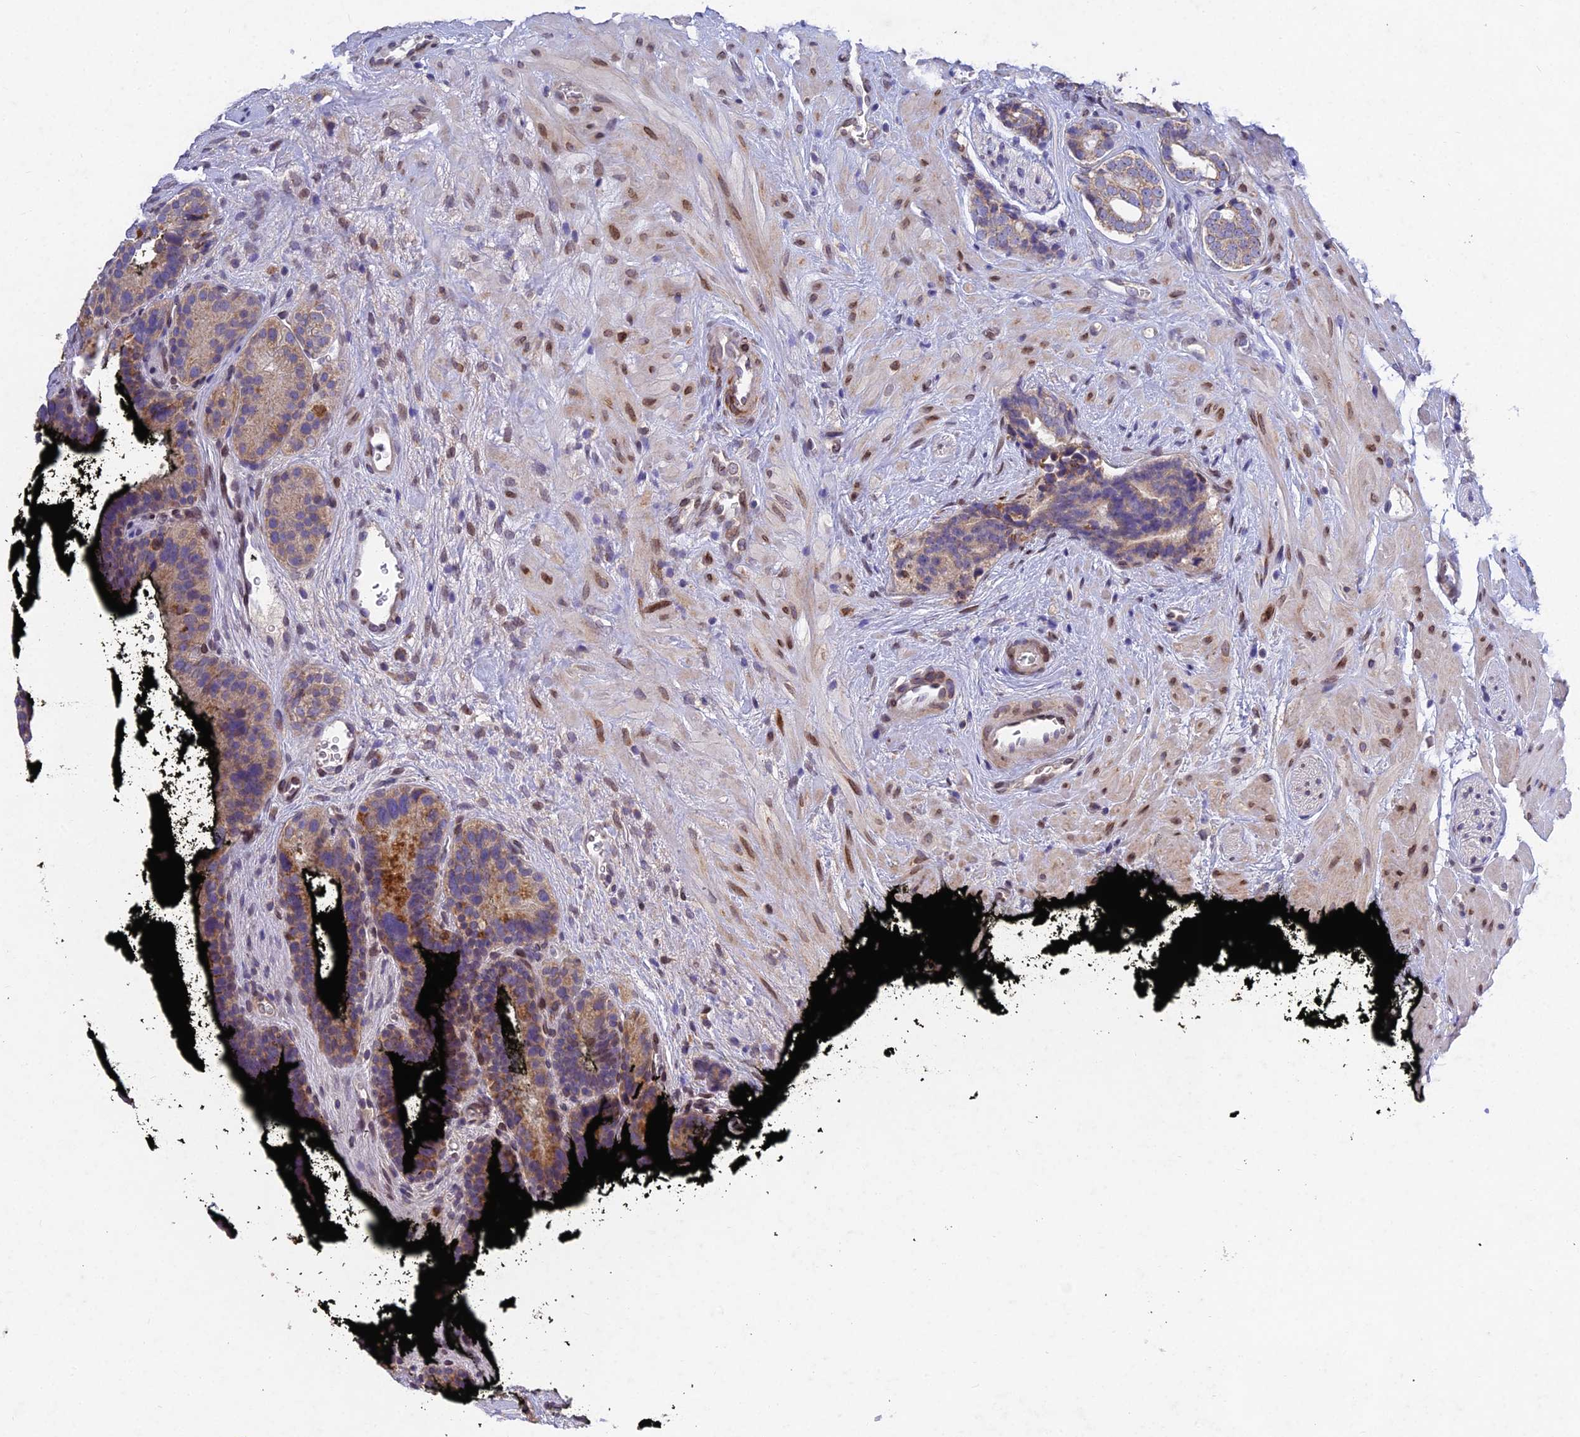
{"staining": {"intensity": "weak", "quantity": ">75%", "location": "cytoplasmic/membranous"}, "tissue": "prostate cancer", "cell_type": "Tumor cells", "image_type": "cancer", "snomed": [{"axis": "morphology", "description": "Adenocarcinoma, High grade"}, {"axis": "topography", "description": "Prostate"}], "caption": "A histopathology image of human adenocarcinoma (high-grade) (prostate) stained for a protein displays weak cytoplasmic/membranous brown staining in tumor cells.", "gene": "MGAT2", "patient": {"sex": "male", "age": 56}}